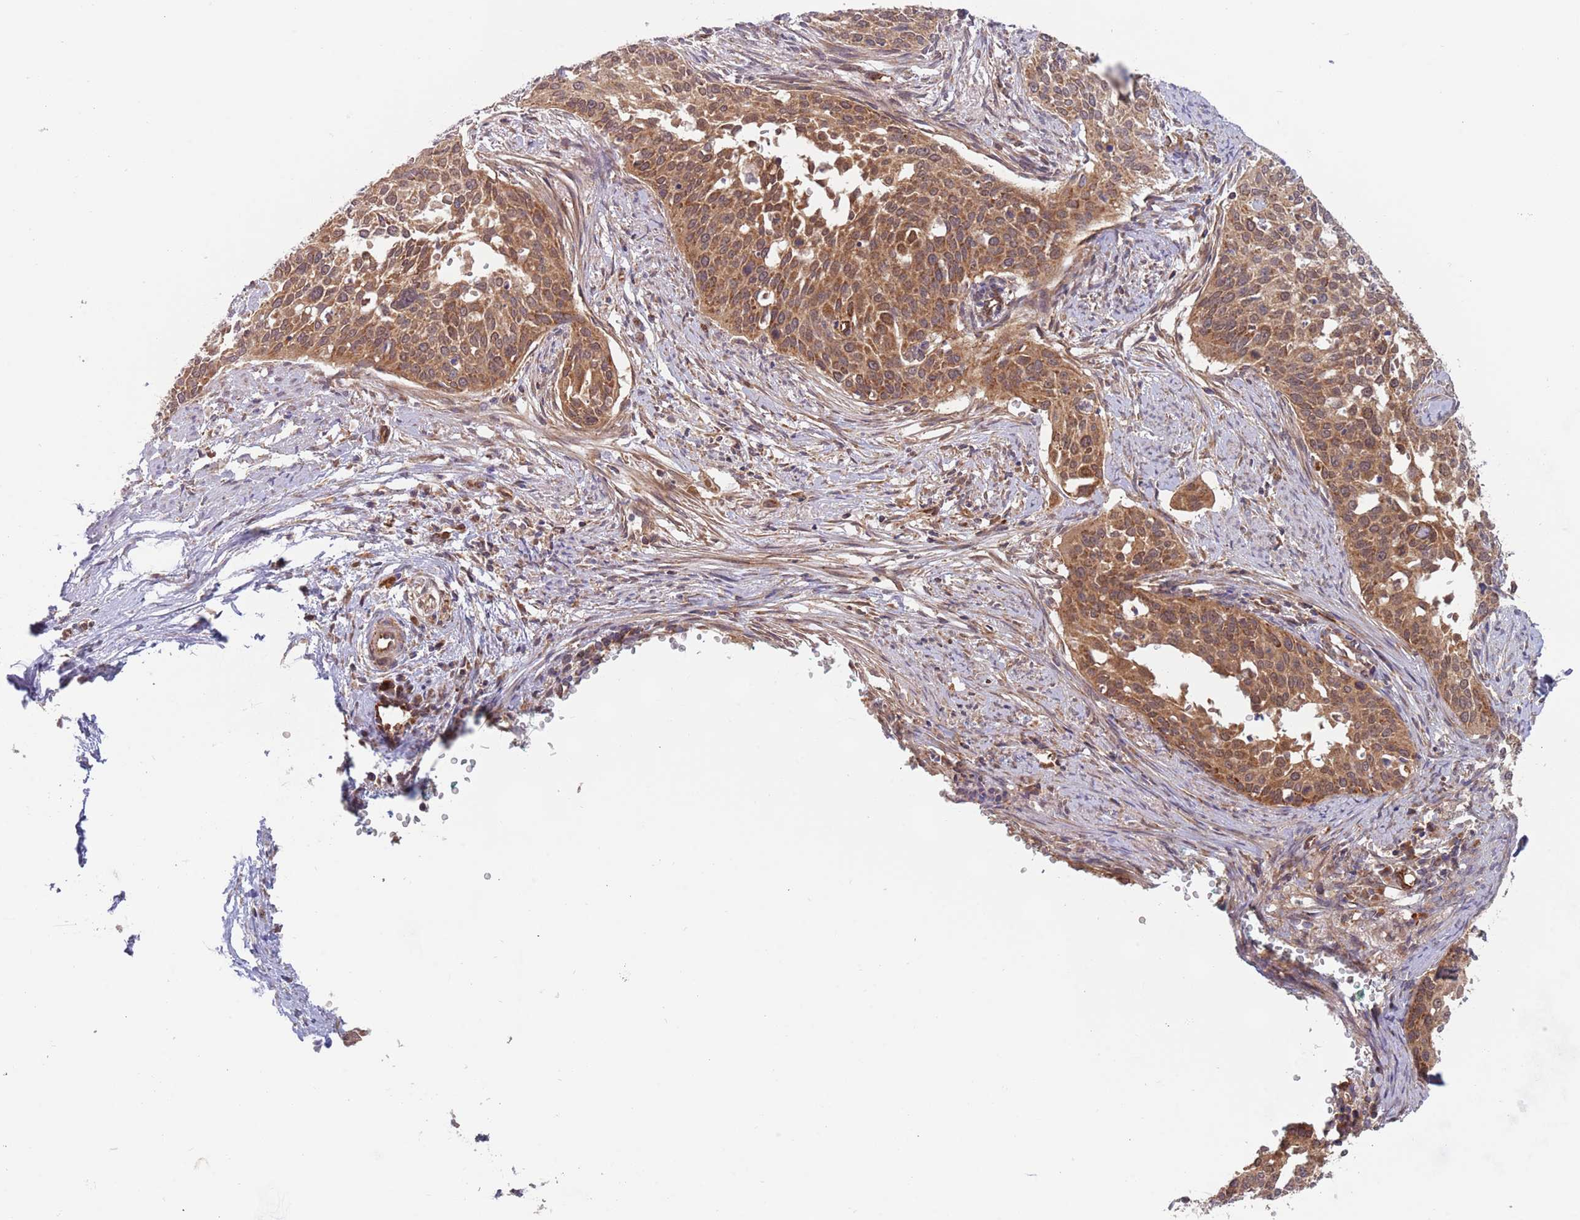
{"staining": {"intensity": "moderate", "quantity": ">75%", "location": "cytoplasmic/membranous"}, "tissue": "cervical cancer", "cell_type": "Tumor cells", "image_type": "cancer", "snomed": [{"axis": "morphology", "description": "Squamous cell carcinoma, NOS"}, {"axis": "topography", "description": "Cervix"}], "caption": "The micrograph exhibits a brown stain indicating the presence of a protein in the cytoplasmic/membranous of tumor cells in cervical cancer (squamous cell carcinoma).", "gene": "GUK1", "patient": {"sex": "female", "age": 44}}